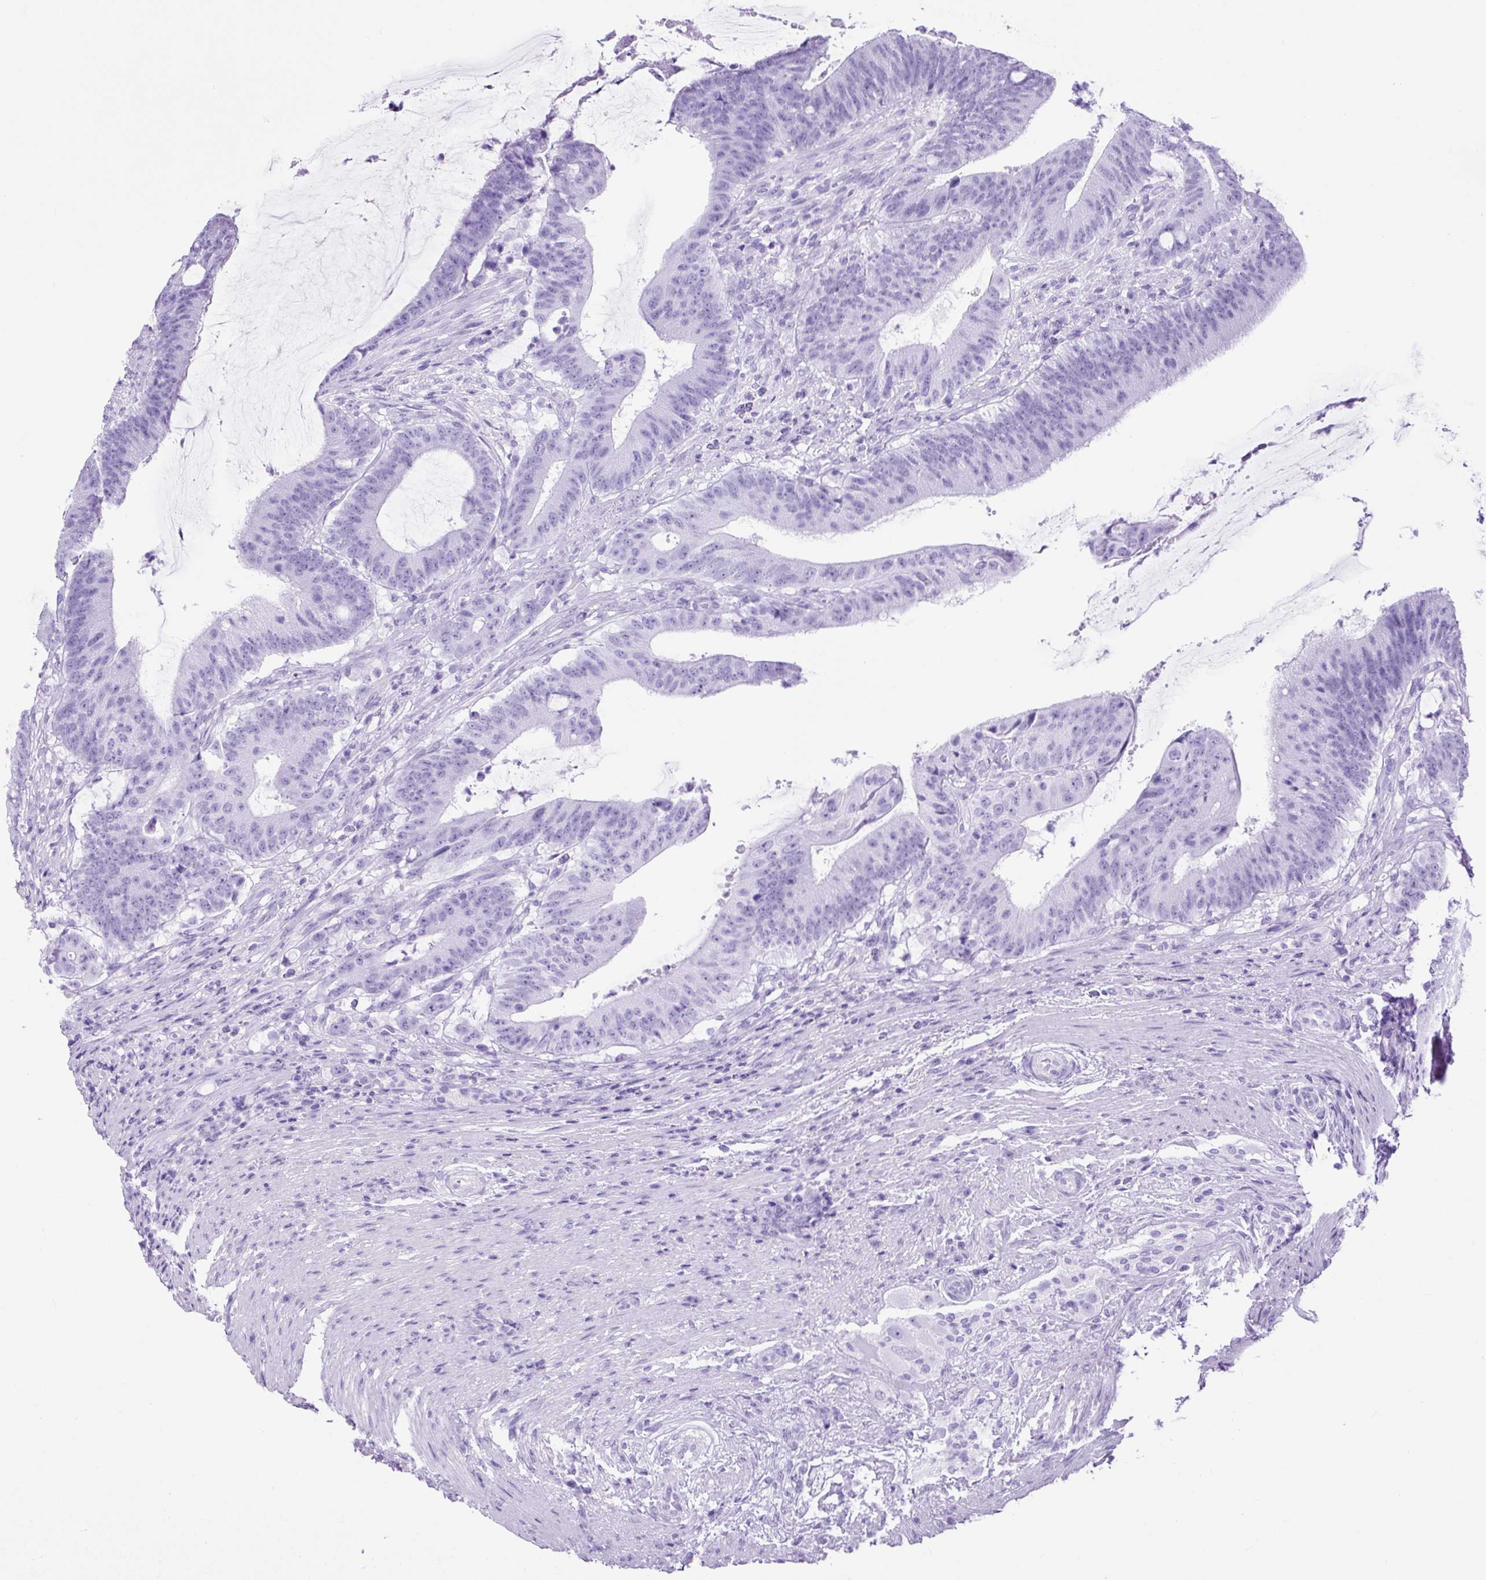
{"staining": {"intensity": "negative", "quantity": "none", "location": "none"}, "tissue": "colorectal cancer", "cell_type": "Tumor cells", "image_type": "cancer", "snomed": [{"axis": "morphology", "description": "Adenocarcinoma, NOS"}, {"axis": "topography", "description": "Colon"}], "caption": "There is no significant staining in tumor cells of colorectal cancer.", "gene": "PDIA2", "patient": {"sex": "female", "age": 43}}